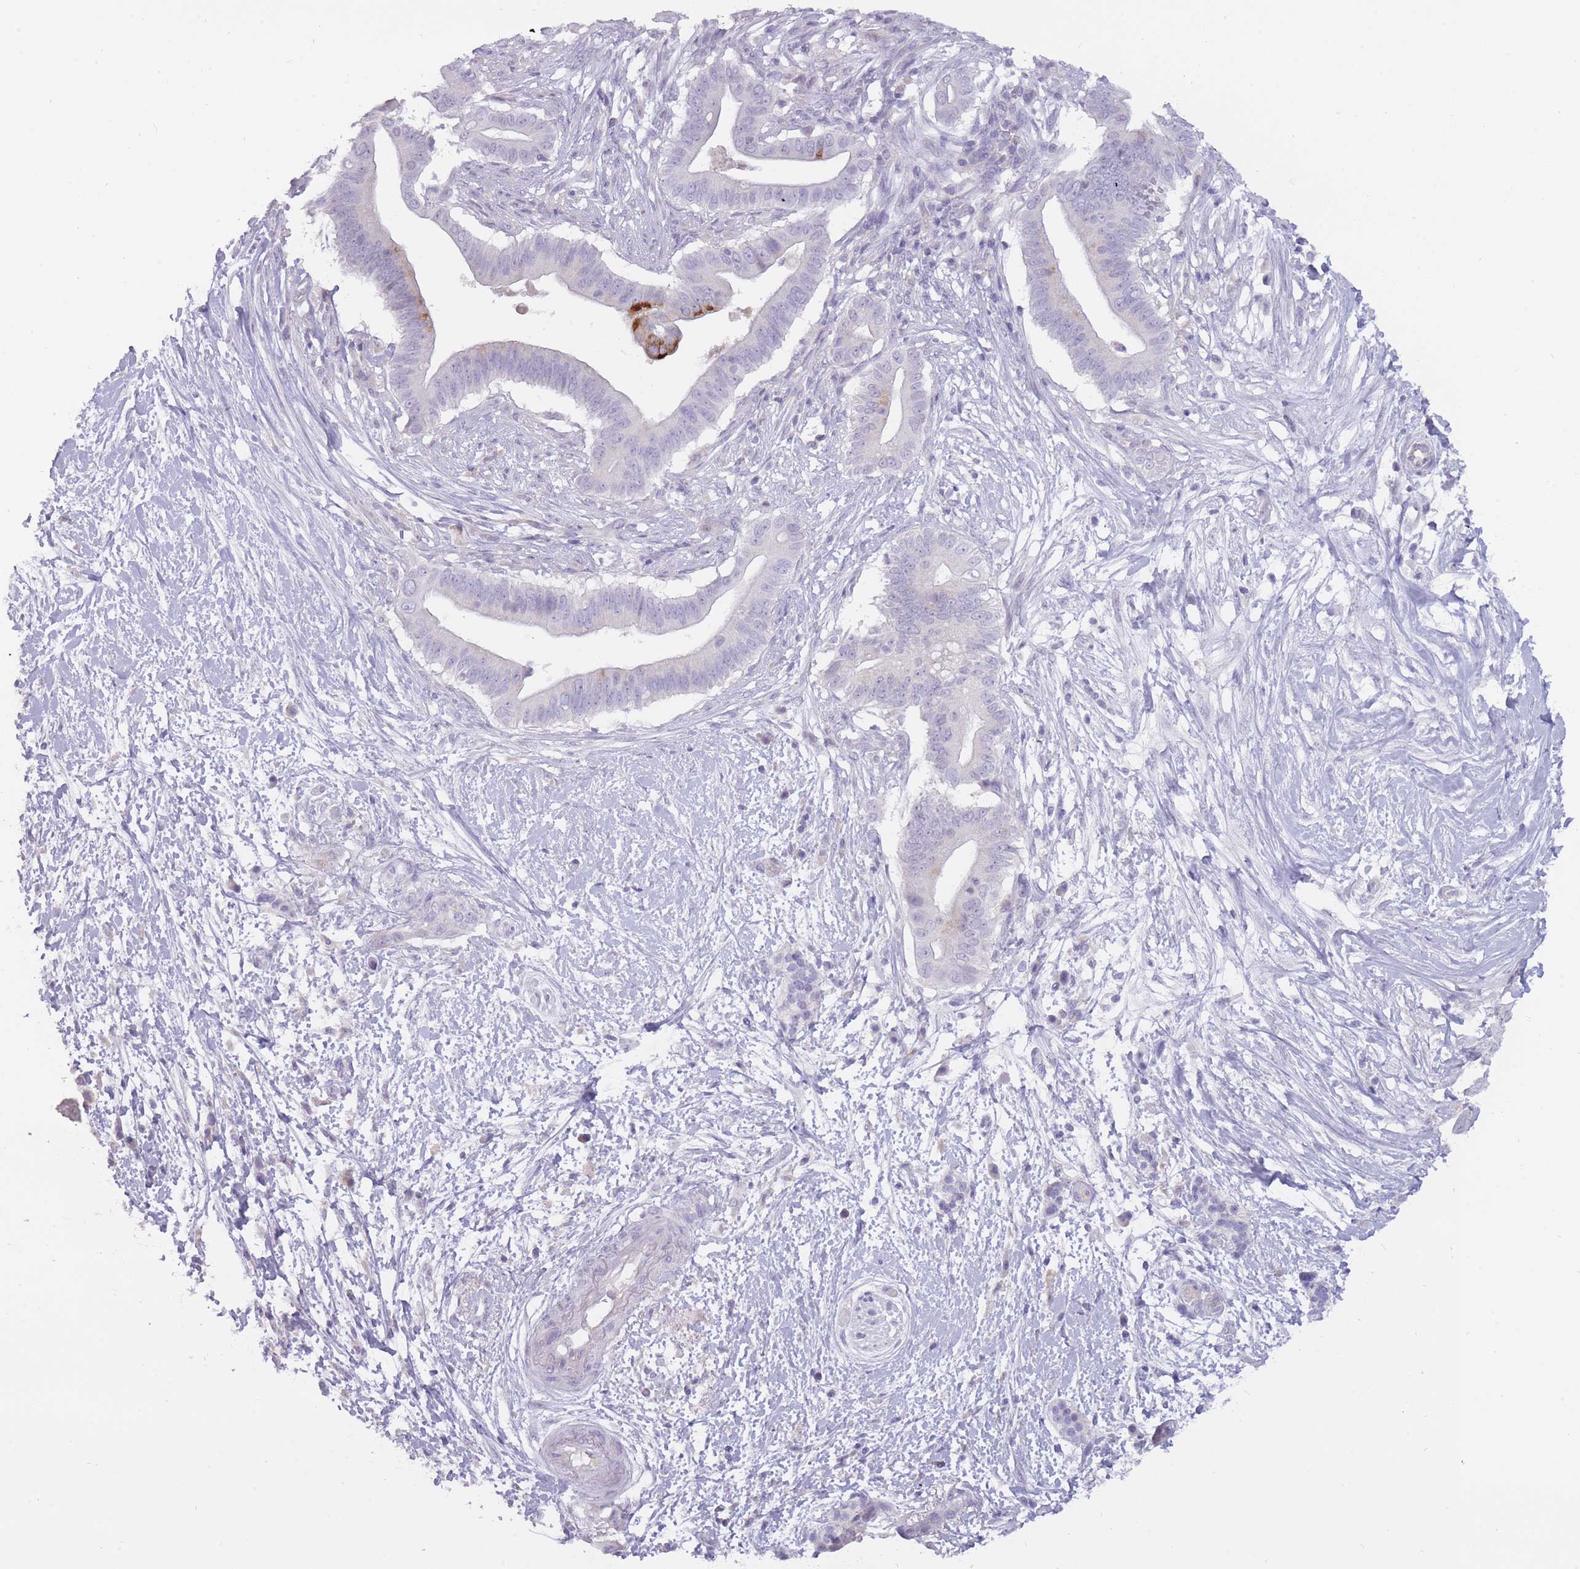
{"staining": {"intensity": "moderate", "quantity": "<25%", "location": "cytoplasmic/membranous"}, "tissue": "pancreatic cancer", "cell_type": "Tumor cells", "image_type": "cancer", "snomed": [{"axis": "morphology", "description": "Adenocarcinoma, NOS"}, {"axis": "topography", "description": "Pancreas"}], "caption": "Protein expression by immunohistochemistry shows moderate cytoplasmic/membranous expression in about <25% of tumor cells in pancreatic adenocarcinoma.", "gene": "BDKRB2", "patient": {"sex": "male", "age": 68}}